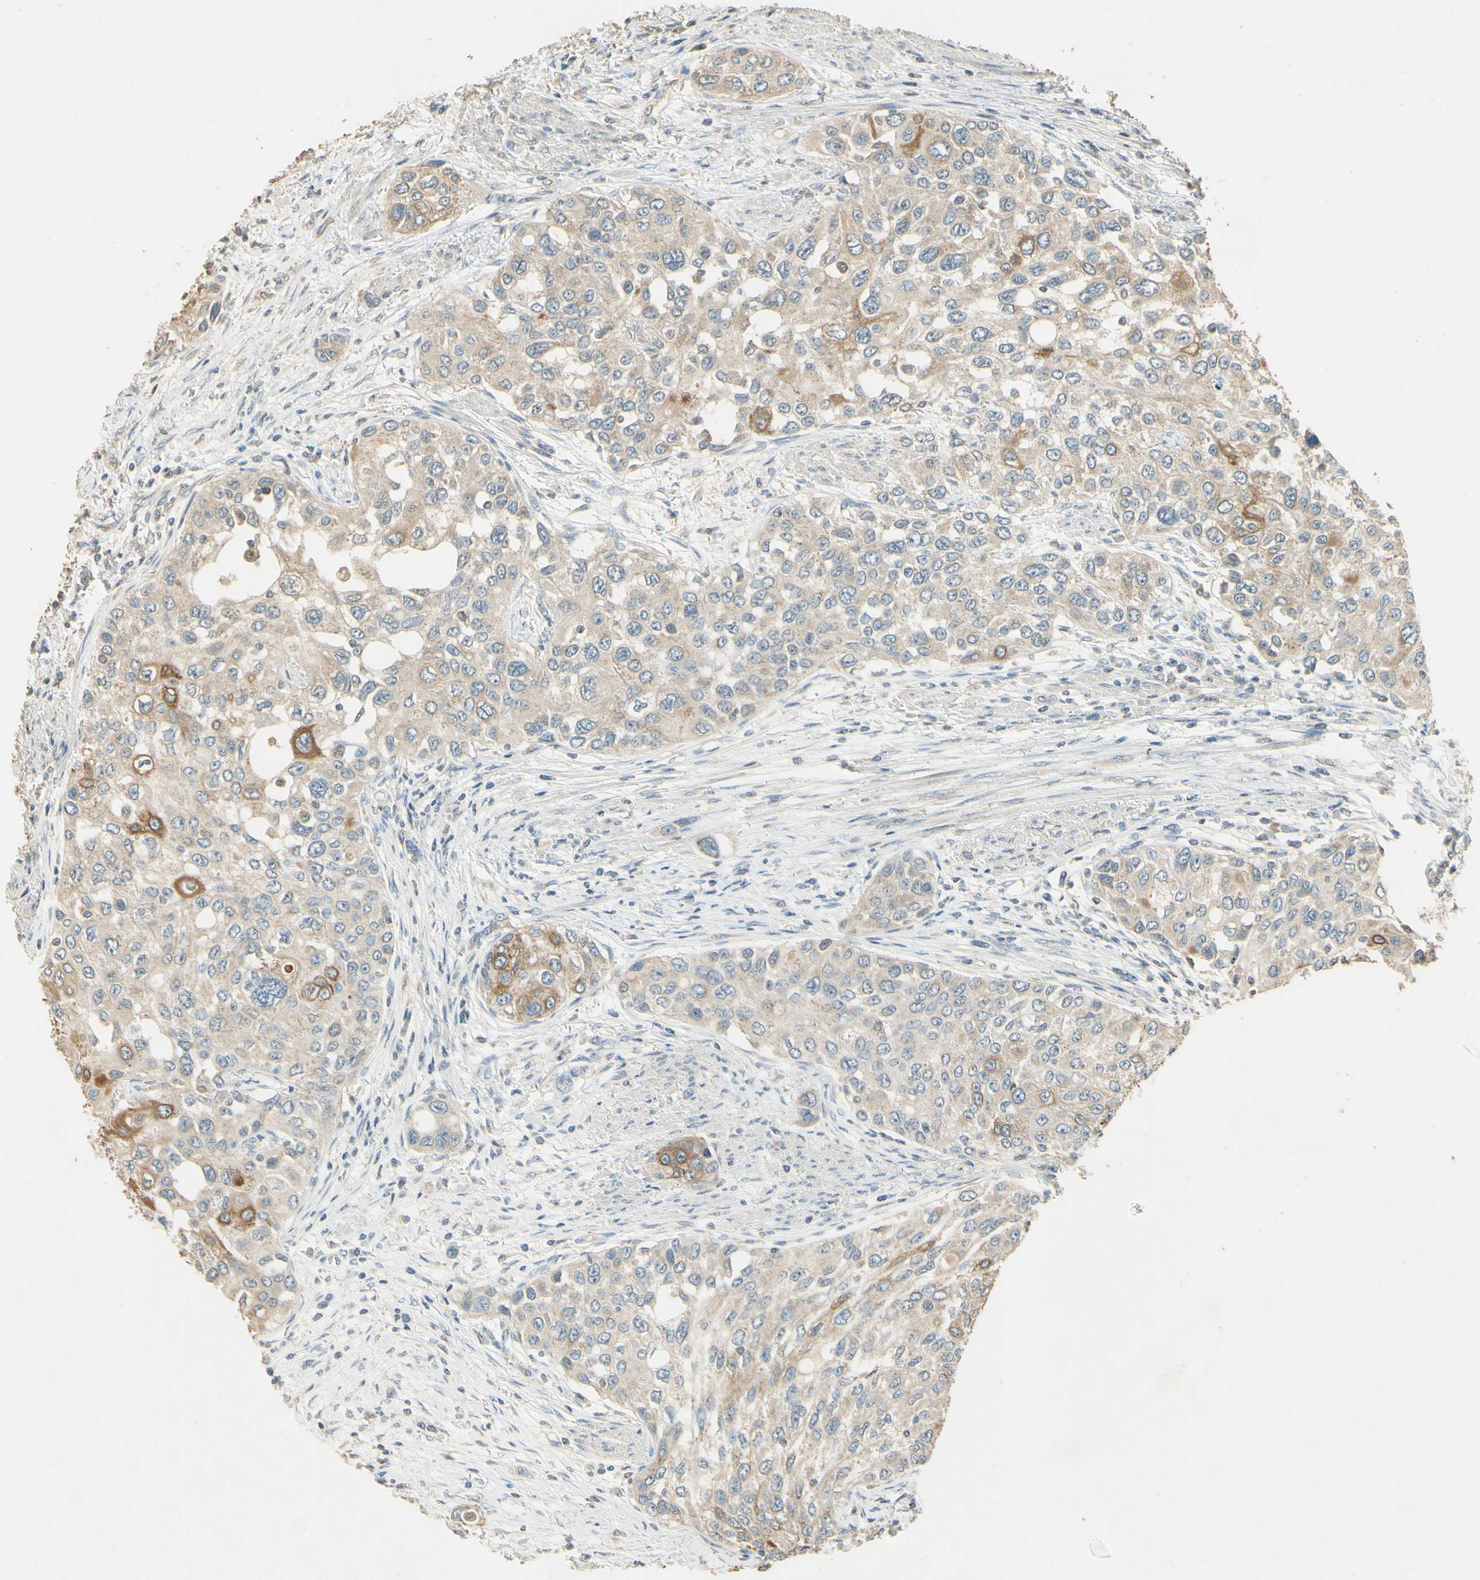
{"staining": {"intensity": "weak", "quantity": "25%-75%", "location": "cytoplasmic/membranous"}, "tissue": "urothelial cancer", "cell_type": "Tumor cells", "image_type": "cancer", "snomed": [{"axis": "morphology", "description": "Urothelial carcinoma, High grade"}, {"axis": "topography", "description": "Urinary bladder"}], "caption": "Protein staining demonstrates weak cytoplasmic/membranous staining in about 25%-75% of tumor cells in urothelial carcinoma (high-grade).", "gene": "UXS1", "patient": {"sex": "female", "age": 56}}